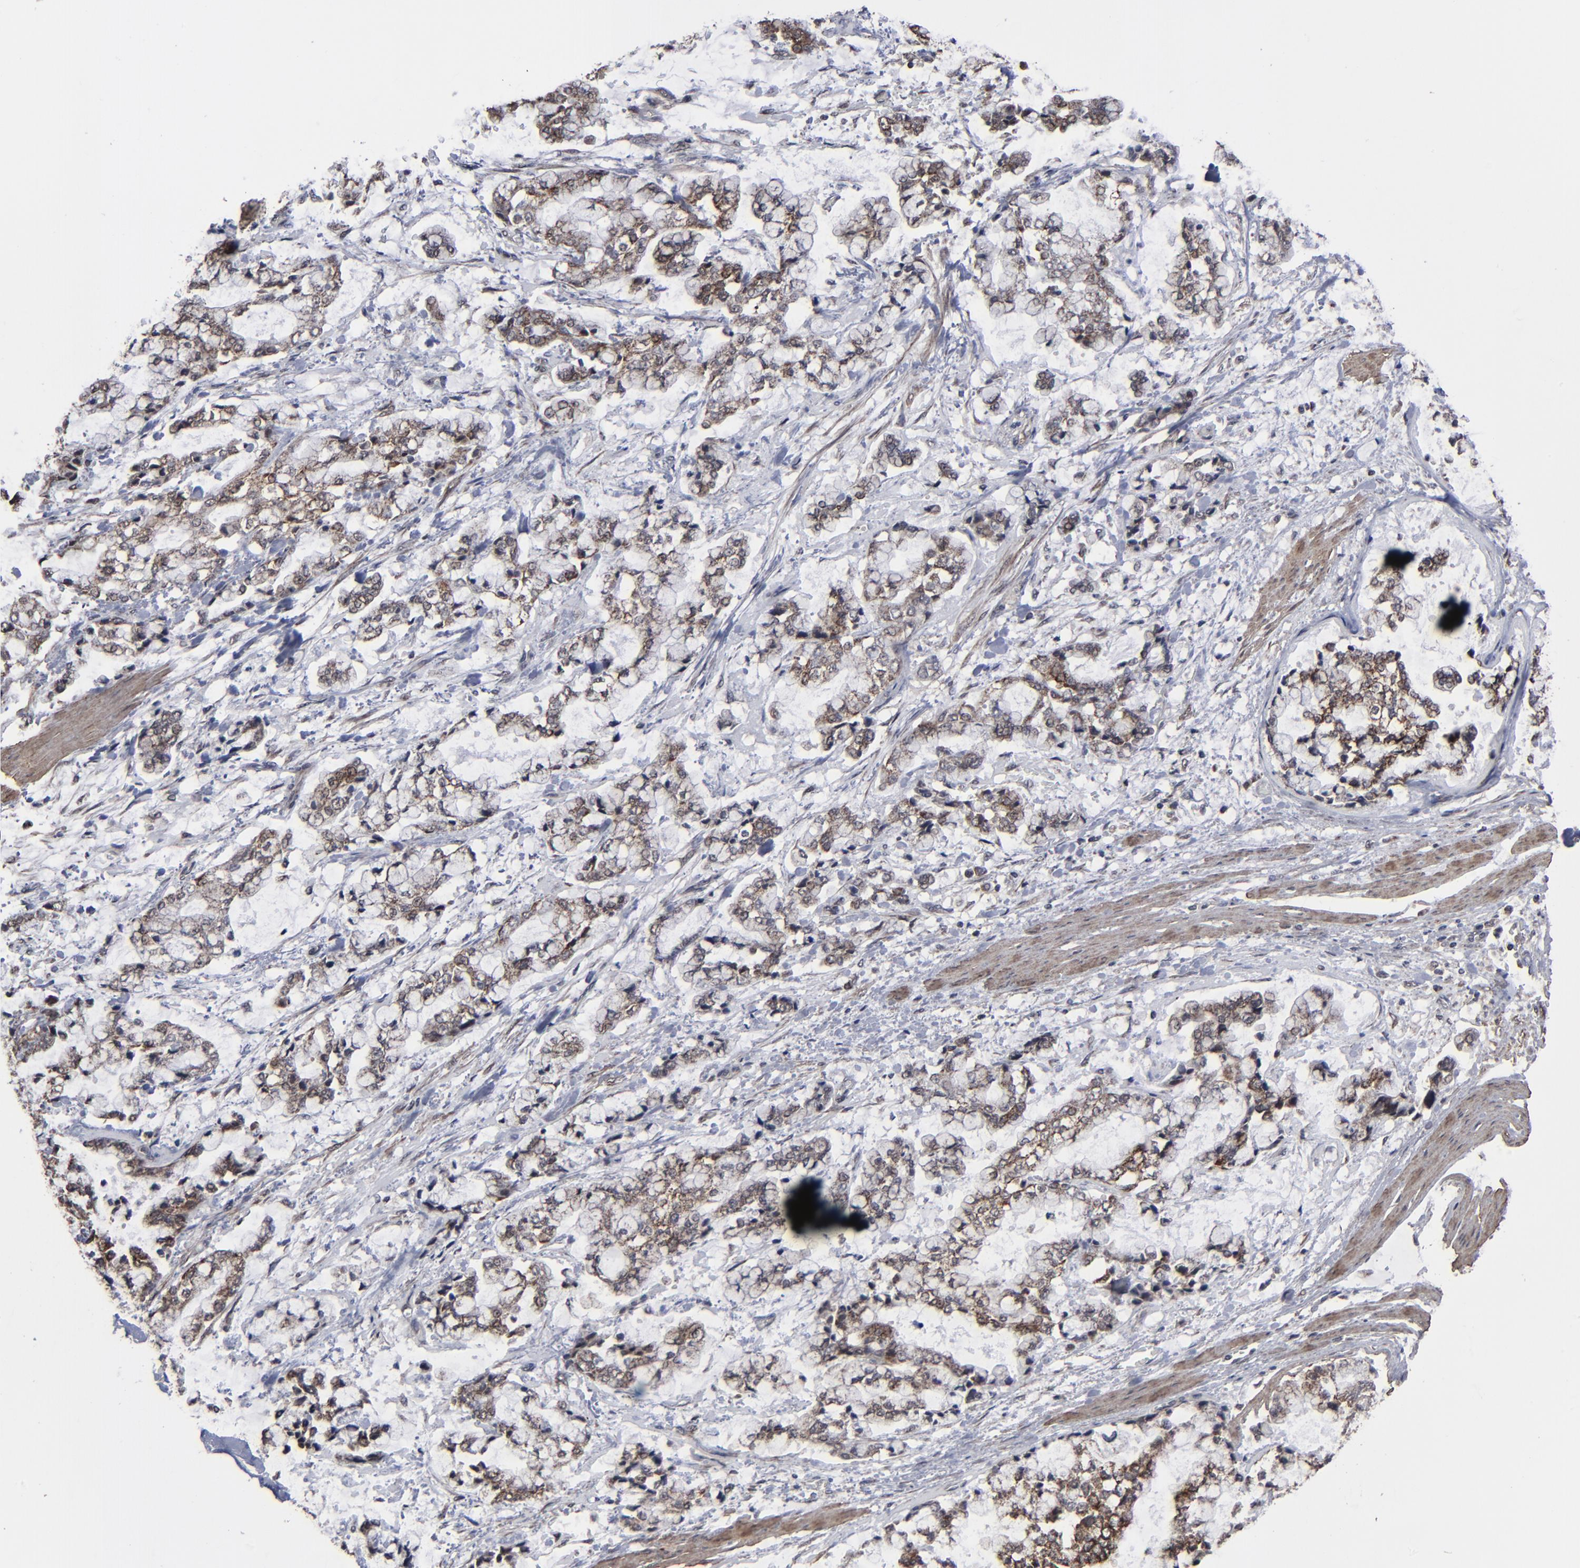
{"staining": {"intensity": "moderate", "quantity": ">75%", "location": "cytoplasmic/membranous"}, "tissue": "stomach cancer", "cell_type": "Tumor cells", "image_type": "cancer", "snomed": [{"axis": "morphology", "description": "Normal tissue, NOS"}, {"axis": "morphology", "description": "Adenocarcinoma, NOS"}, {"axis": "topography", "description": "Stomach, upper"}, {"axis": "topography", "description": "Stomach"}], "caption": "Adenocarcinoma (stomach) was stained to show a protein in brown. There is medium levels of moderate cytoplasmic/membranous staining in about >75% of tumor cells. Using DAB (brown) and hematoxylin (blue) stains, captured at high magnification using brightfield microscopy.", "gene": "BNIP3", "patient": {"sex": "male", "age": 76}}